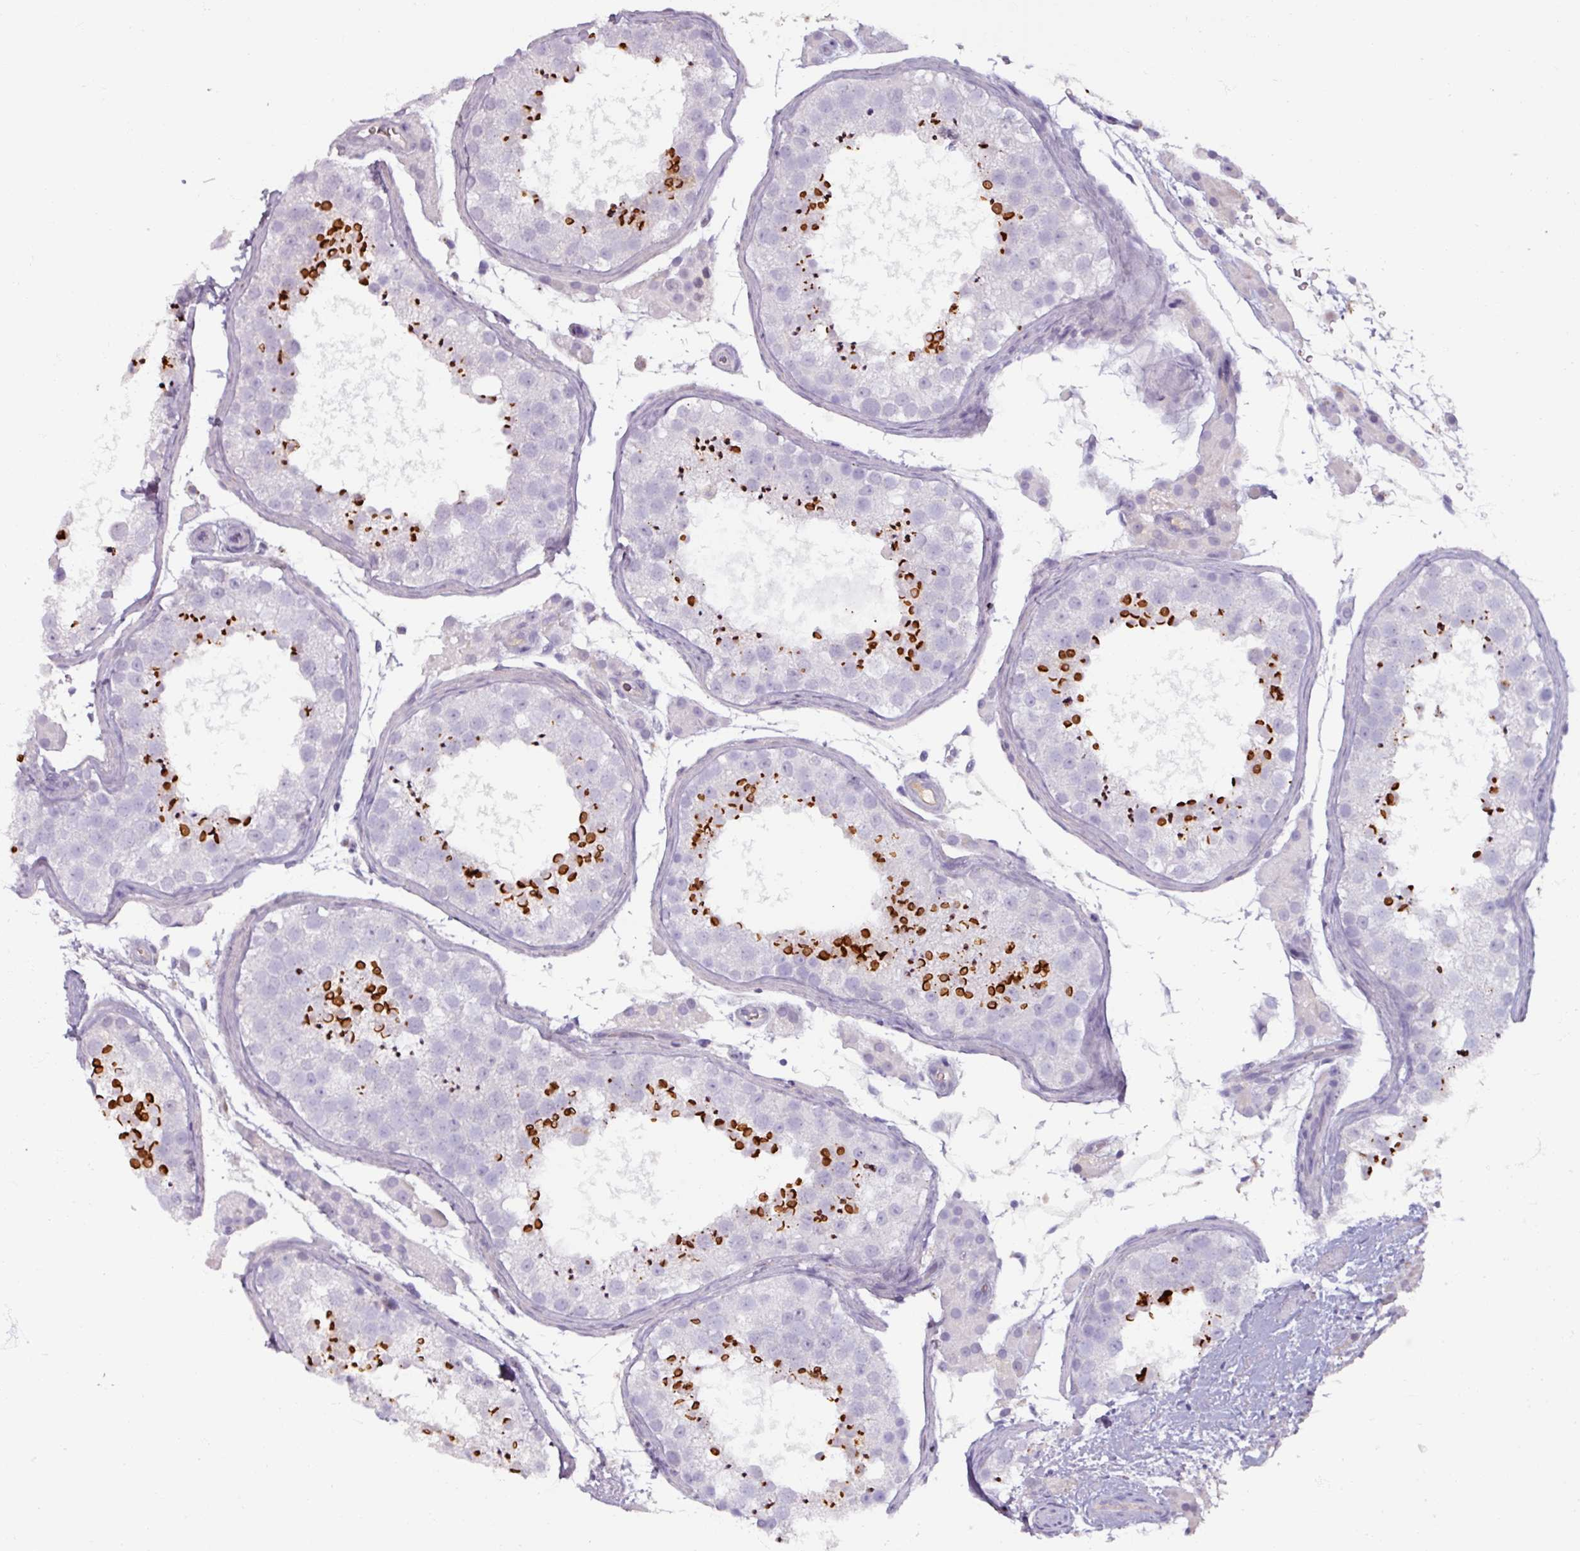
{"staining": {"intensity": "strong", "quantity": "<25%", "location": "cytoplasmic/membranous"}, "tissue": "testis", "cell_type": "Cells in seminiferous ducts", "image_type": "normal", "snomed": [{"axis": "morphology", "description": "Normal tissue, NOS"}, {"axis": "topography", "description": "Testis"}], "caption": "Immunohistochemical staining of benign human testis exhibits <25% levels of strong cytoplasmic/membranous protein staining in approximately <25% of cells in seminiferous ducts.", "gene": "SPESP1", "patient": {"sex": "male", "age": 41}}